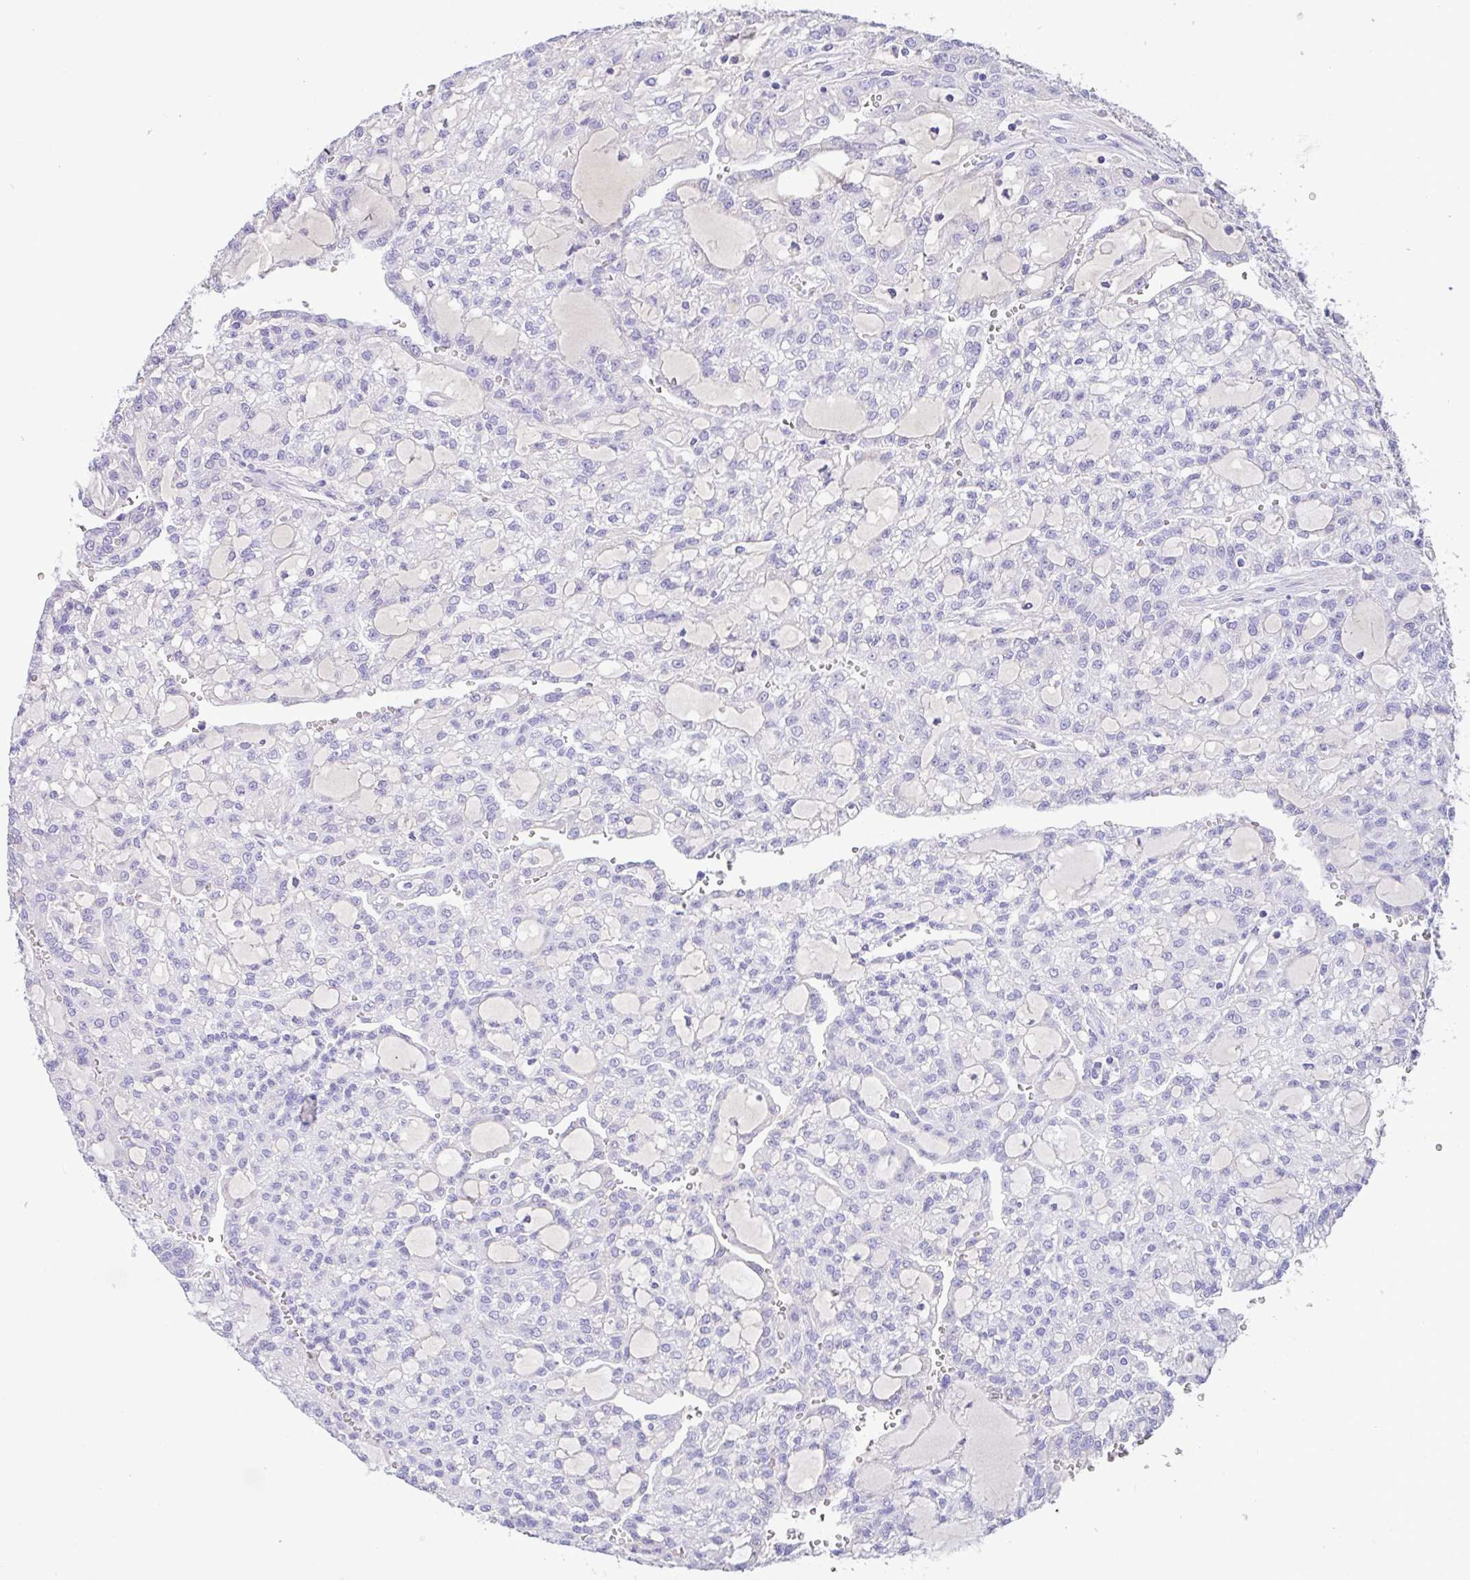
{"staining": {"intensity": "negative", "quantity": "none", "location": "none"}, "tissue": "renal cancer", "cell_type": "Tumor cells", "image_type": "cancer", "snomed": [{"axis": "morphology", "description": "Adenocarcinoma, NOS"}, {"axis": "topography", "description": "Kidney"}], "caption": "High magnification brightfield microscopy of renal cancer (adenocarcinoma) stained with DAB (brown) and counterstained with hematoxylin (blue): tumor cells show no significant staining.", "gene": "FBXL20", "patient": {"sex": "male", "age": 63}}